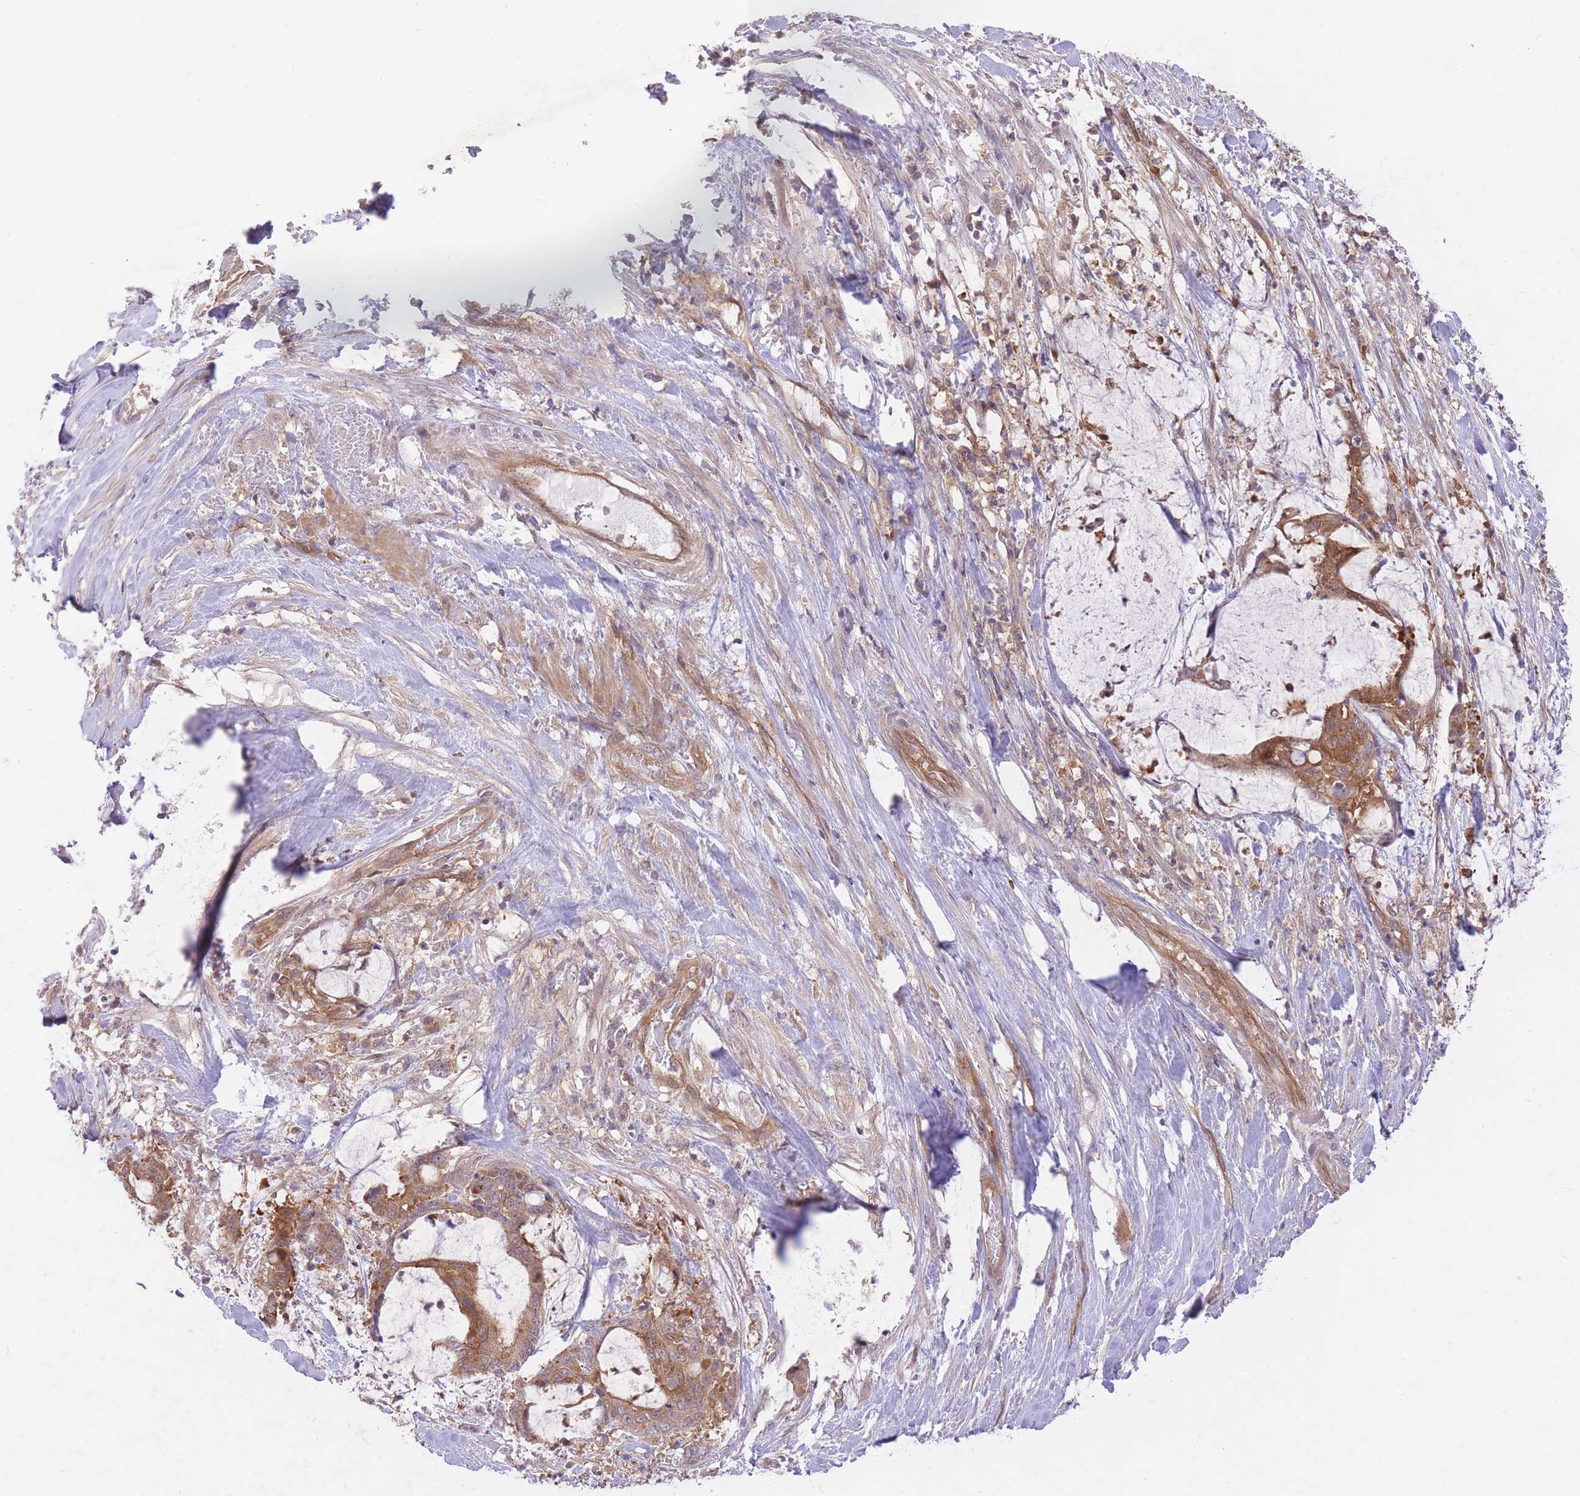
{"staining": {"intensity": "moderate", "quantity": ">75%", "location": "cytoplasmic/membranous"}, "tissue": "liver cancer", "cell_type": "Tumor cells", "image_type": "cancer", "snomed": [{"axis": "morphology", "description": "Normal tissue, NOS"}, {"axis": "morphology", "description": "Cholangiocarcinoma"}, {"axis": "topography", "description": "Liver"}, {"axis": "topography", "description": "Peripheral nerve tissue"}], "caption": "Liver cholangiocarcinoma tissue exhibits moderate cytoplasmic/membranous staining in approximately >75% of tumor cells Immunohistochemistry stains the protein in brown and the nuclei are stained blue.", "gene": "PREP", "patient": {"sex": "female", "age": 73}}